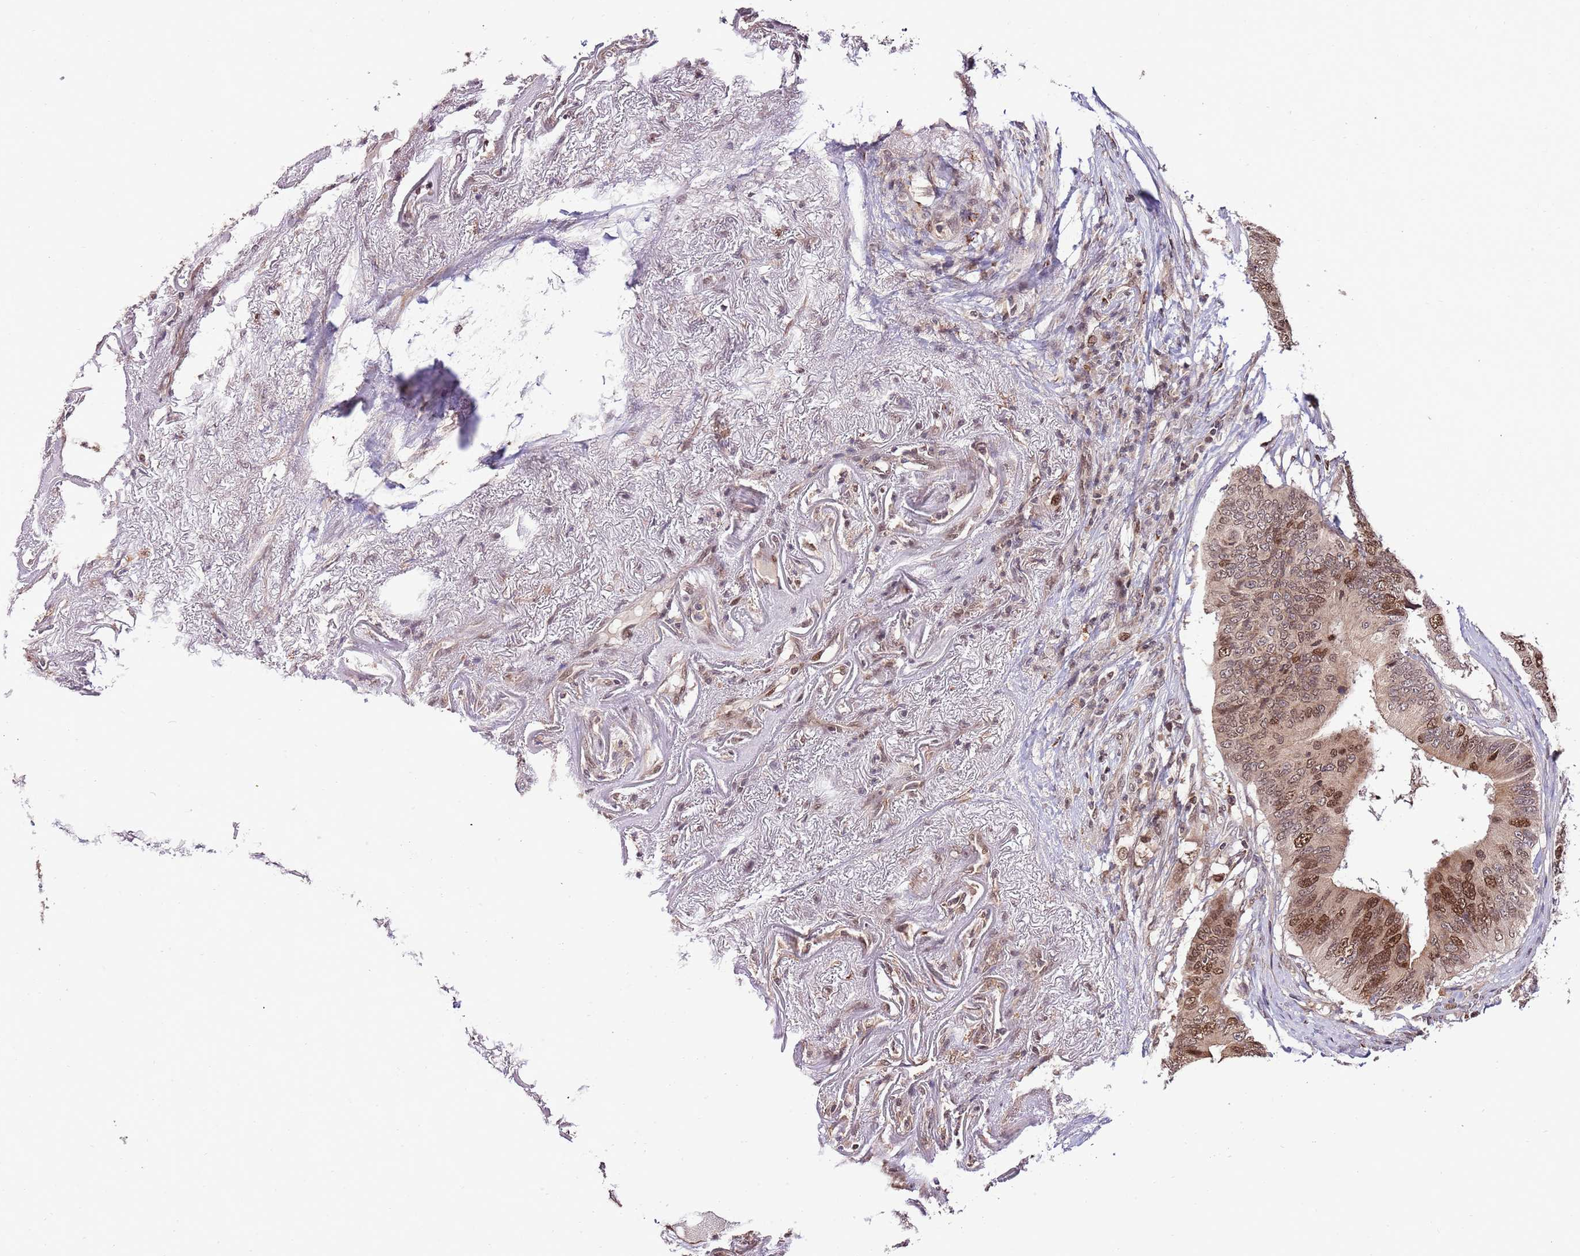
{"staining": {"intensity": "moderate", "quantity": "25%-75%", "location": "nuclear"}, "tissue": "colorectal cancer", "cell_type": "Tumor cells", "image_type": "cancer", "snomed": [{"axis": "morphology", "description": "Adenocarcinoma, NOS"}, {"axis": "topography", "description": "Colon"}], "caption": "A micrograph of colorectal cancer (adenocarcinoma) stained for a protein shows moderate nuclear brown staining in tumor cells. The protein is shown in brown color, while the nuclei are stained blue.", "gene": "RIF1", "patient": {"sex": "male", "age": 71}}